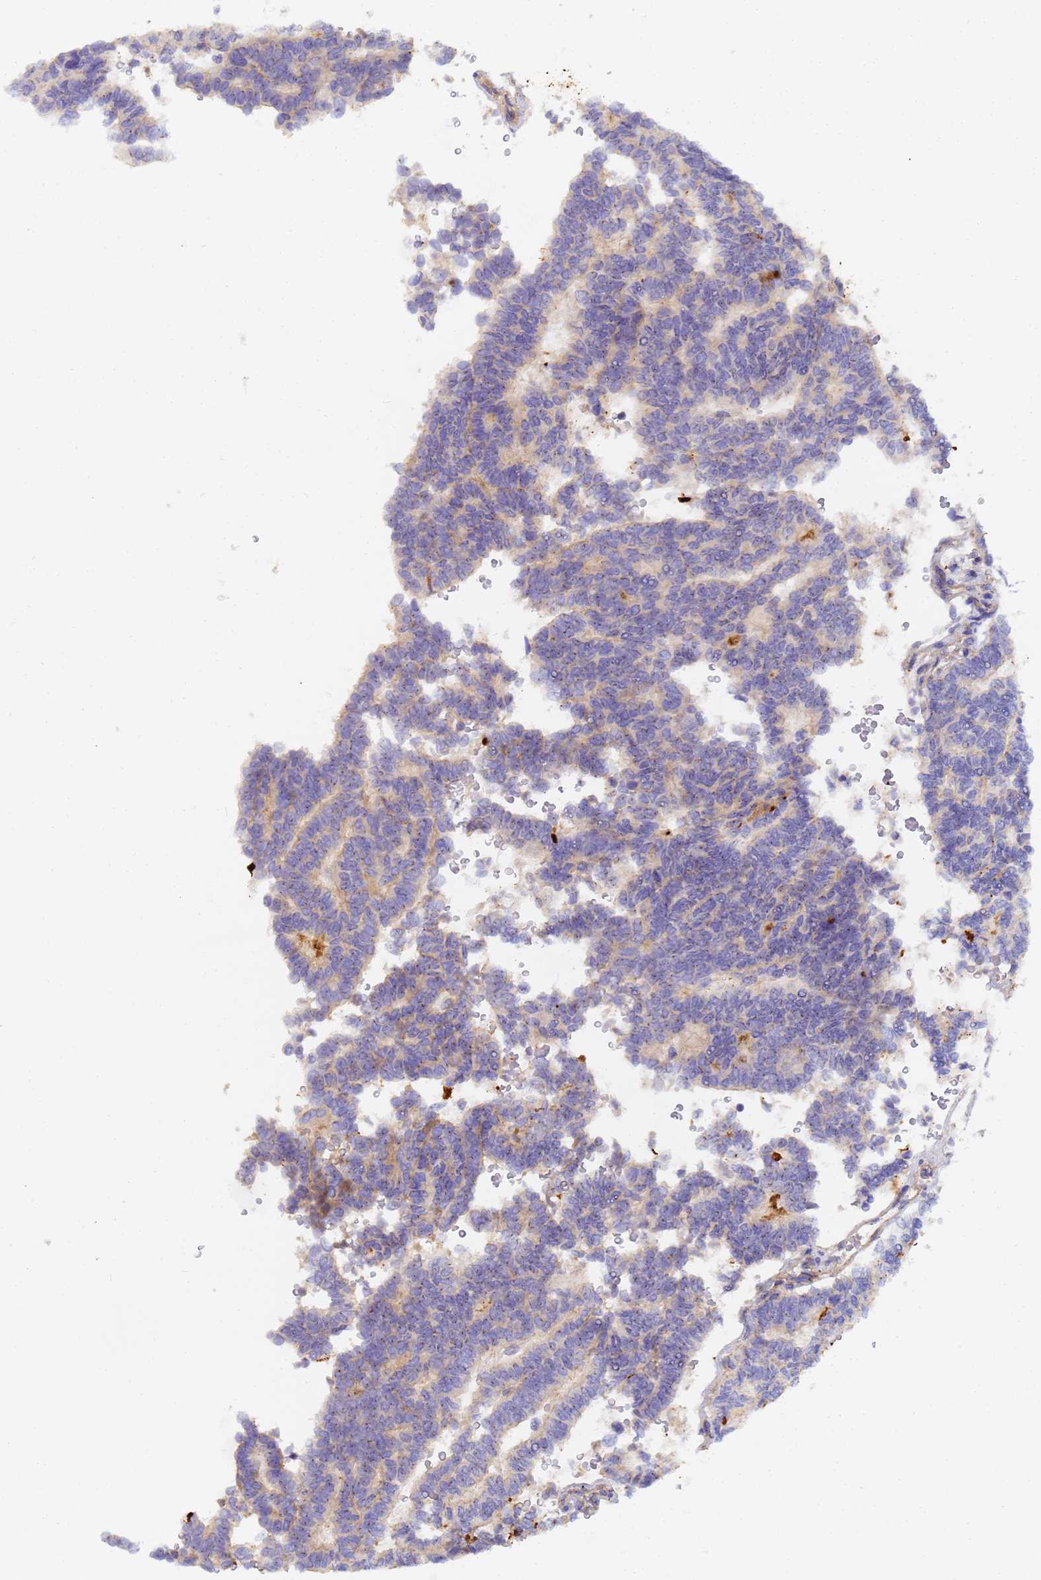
{"staining": {"intensity": "negative", "quantity": "none", "location": "none"}, "tissue": "thyroid cancer", "cell_type": "Tumor cells", "image_type": "cancer", "snomed": [{"axis": "morphology", "description": "Papillary adenocarcinoma, NOS"}, {"axis": "topography", "description": "Thyroid gland"}], "caption": "DAB (3,3'-diaminobenzidine) immunohistochemical staining of thyroid cancer shows no significant expression in tumor cells.", "gene": "MYL12A", "patient": {"sex": "female", "age": 35}}